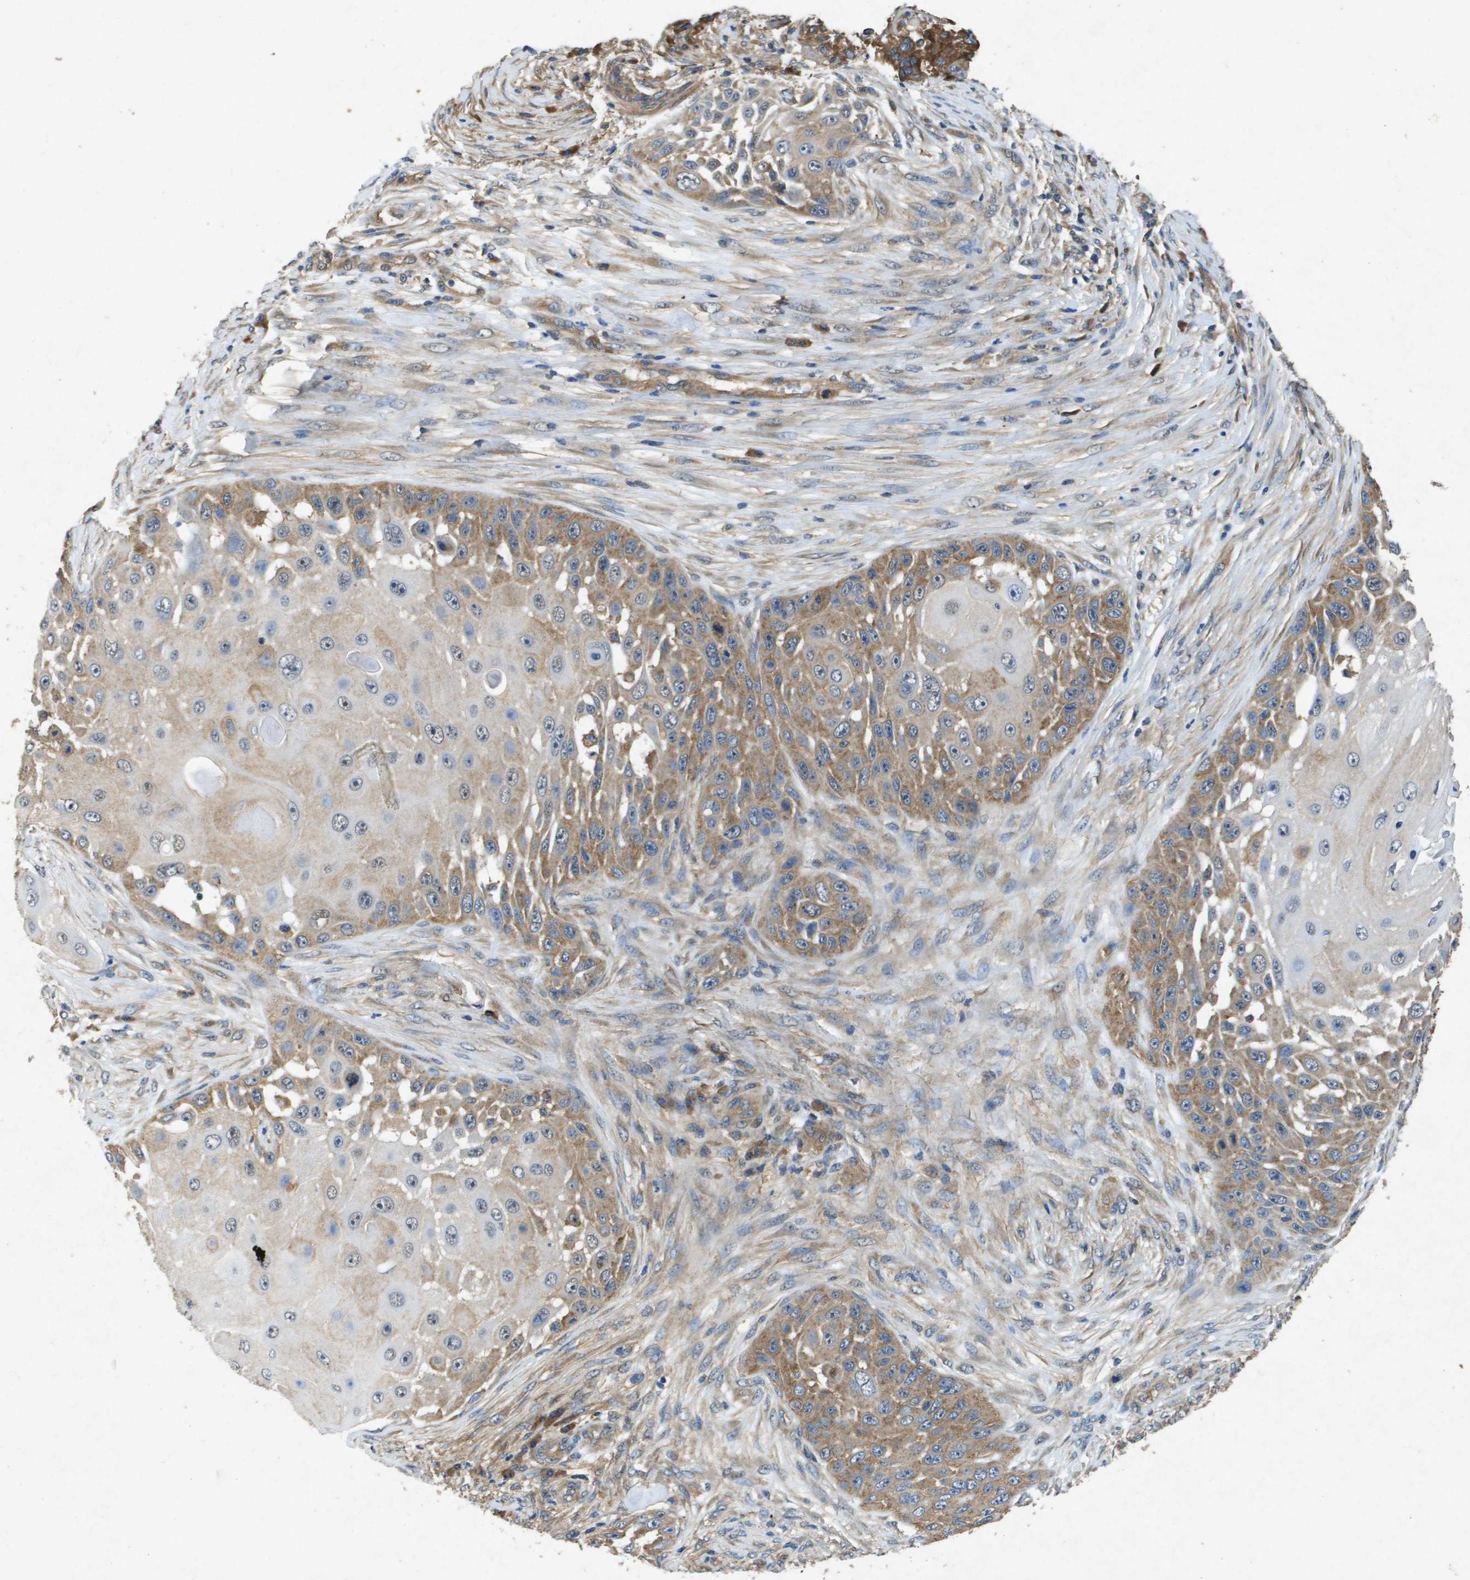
{"staining": {"intensity": "moderate", "quantity": "25%-75%", "location": "cytoplasmic/membranous"}, "tissue": "skin cancer", "cell_type": "Tumor cells", "image_type": "cancer", "snomed": [{"axis": "morphology", "description": "Squamous cell carcinoma, NOS"}, {"axis": "topography", "description": "Skin"}], "caption": "Moderate cytoplasmic/membranous staining for a protein is appreciated in about 25%-75% of tumor cells of skin cancer using IHC.", "gene": "PTPRT", "patient": {"sex": "female", "age": 44}}